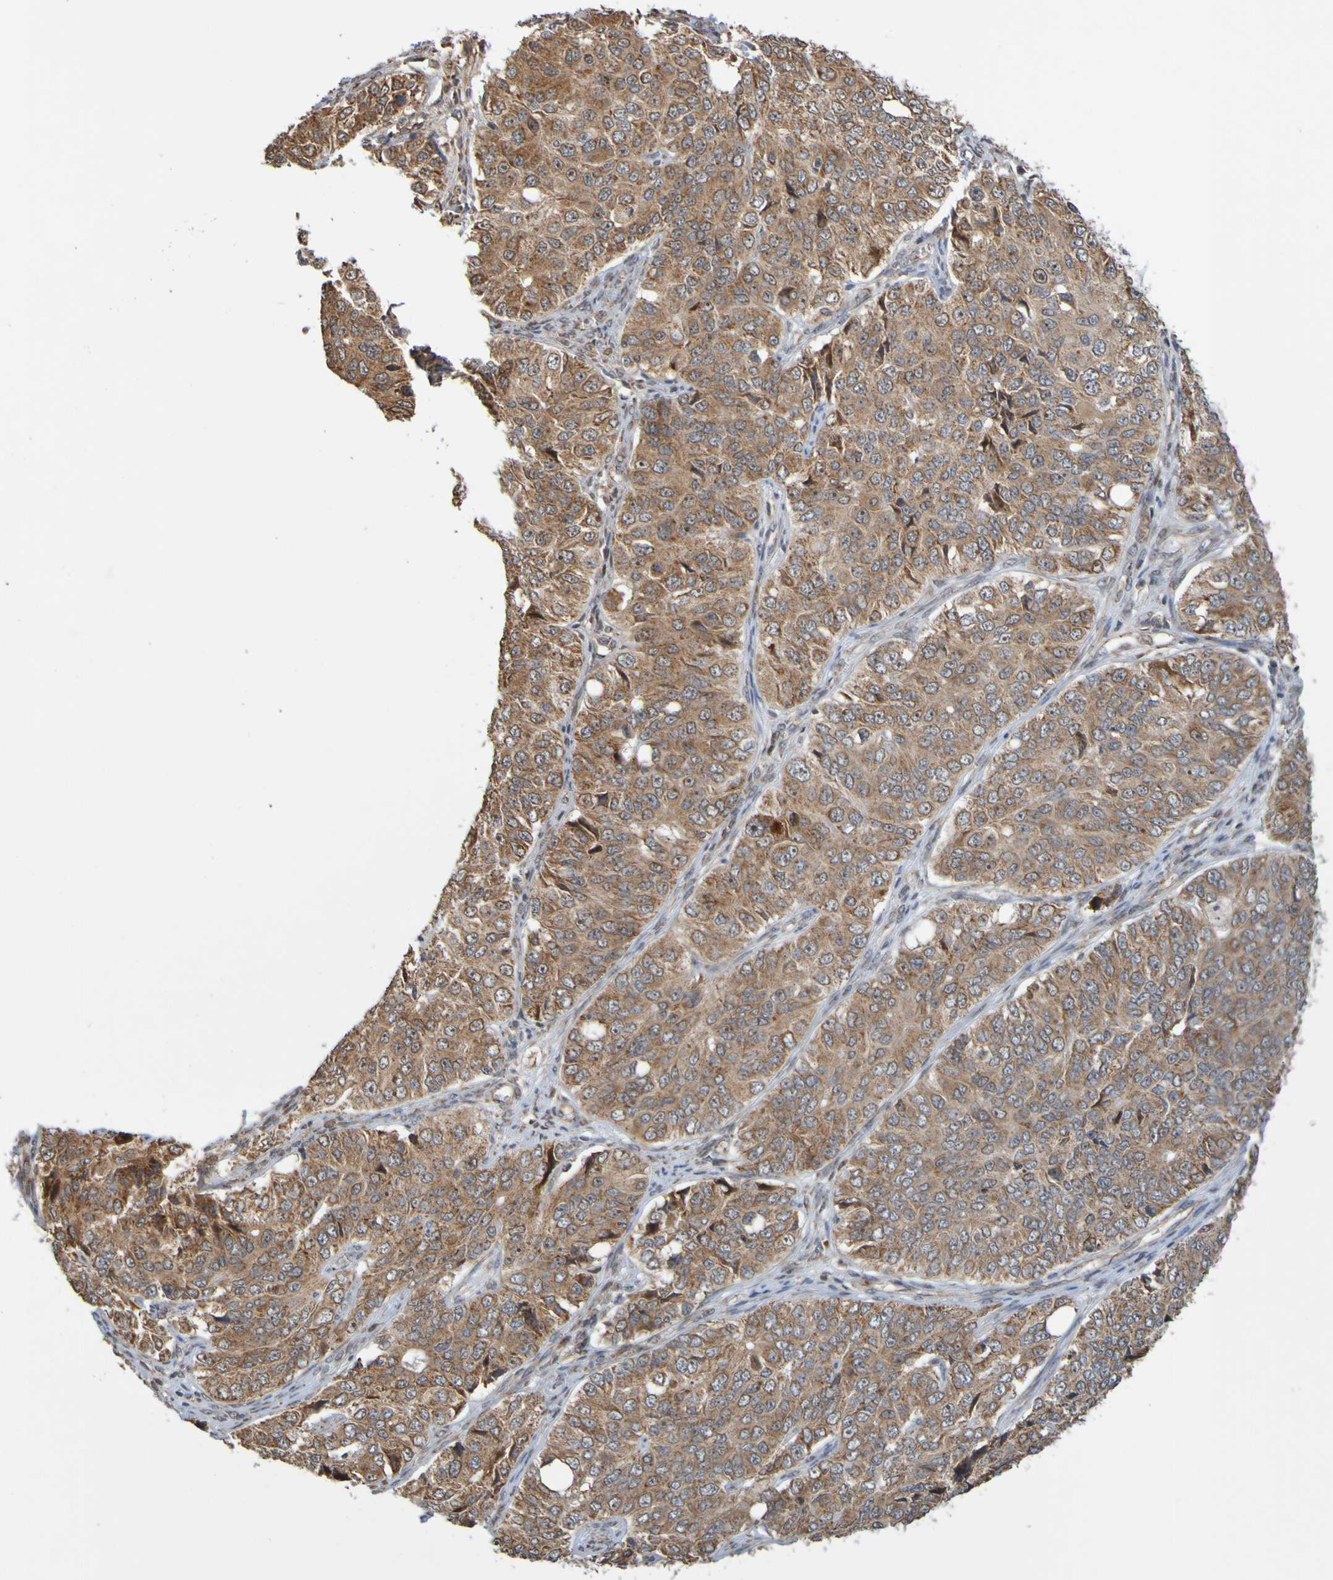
{"staining": {"intensity": "moderate", "quantity": ">75%", "location": "cytoplasmic/membranous"}, "tissue": "ovarian cancer", "cell_type": "Tumor cells", "image_type": "cancer", "snomed": [{"axis": "morphology", "description": "Carcinoma, endometroid"}, {"axis": "topography", "description": "Ovary"}], "caption": "An IHC micrograph of tumor tissue is shown. Protein staining in brown highlights moderate cytoplasmic/membranous positivity in ovarian cancer within tumor cells. (DAB IHC with brightfield microscopy, high magnification).", "gene": "TMBIM1", "patient": {"sex": "female", "age": 51}}